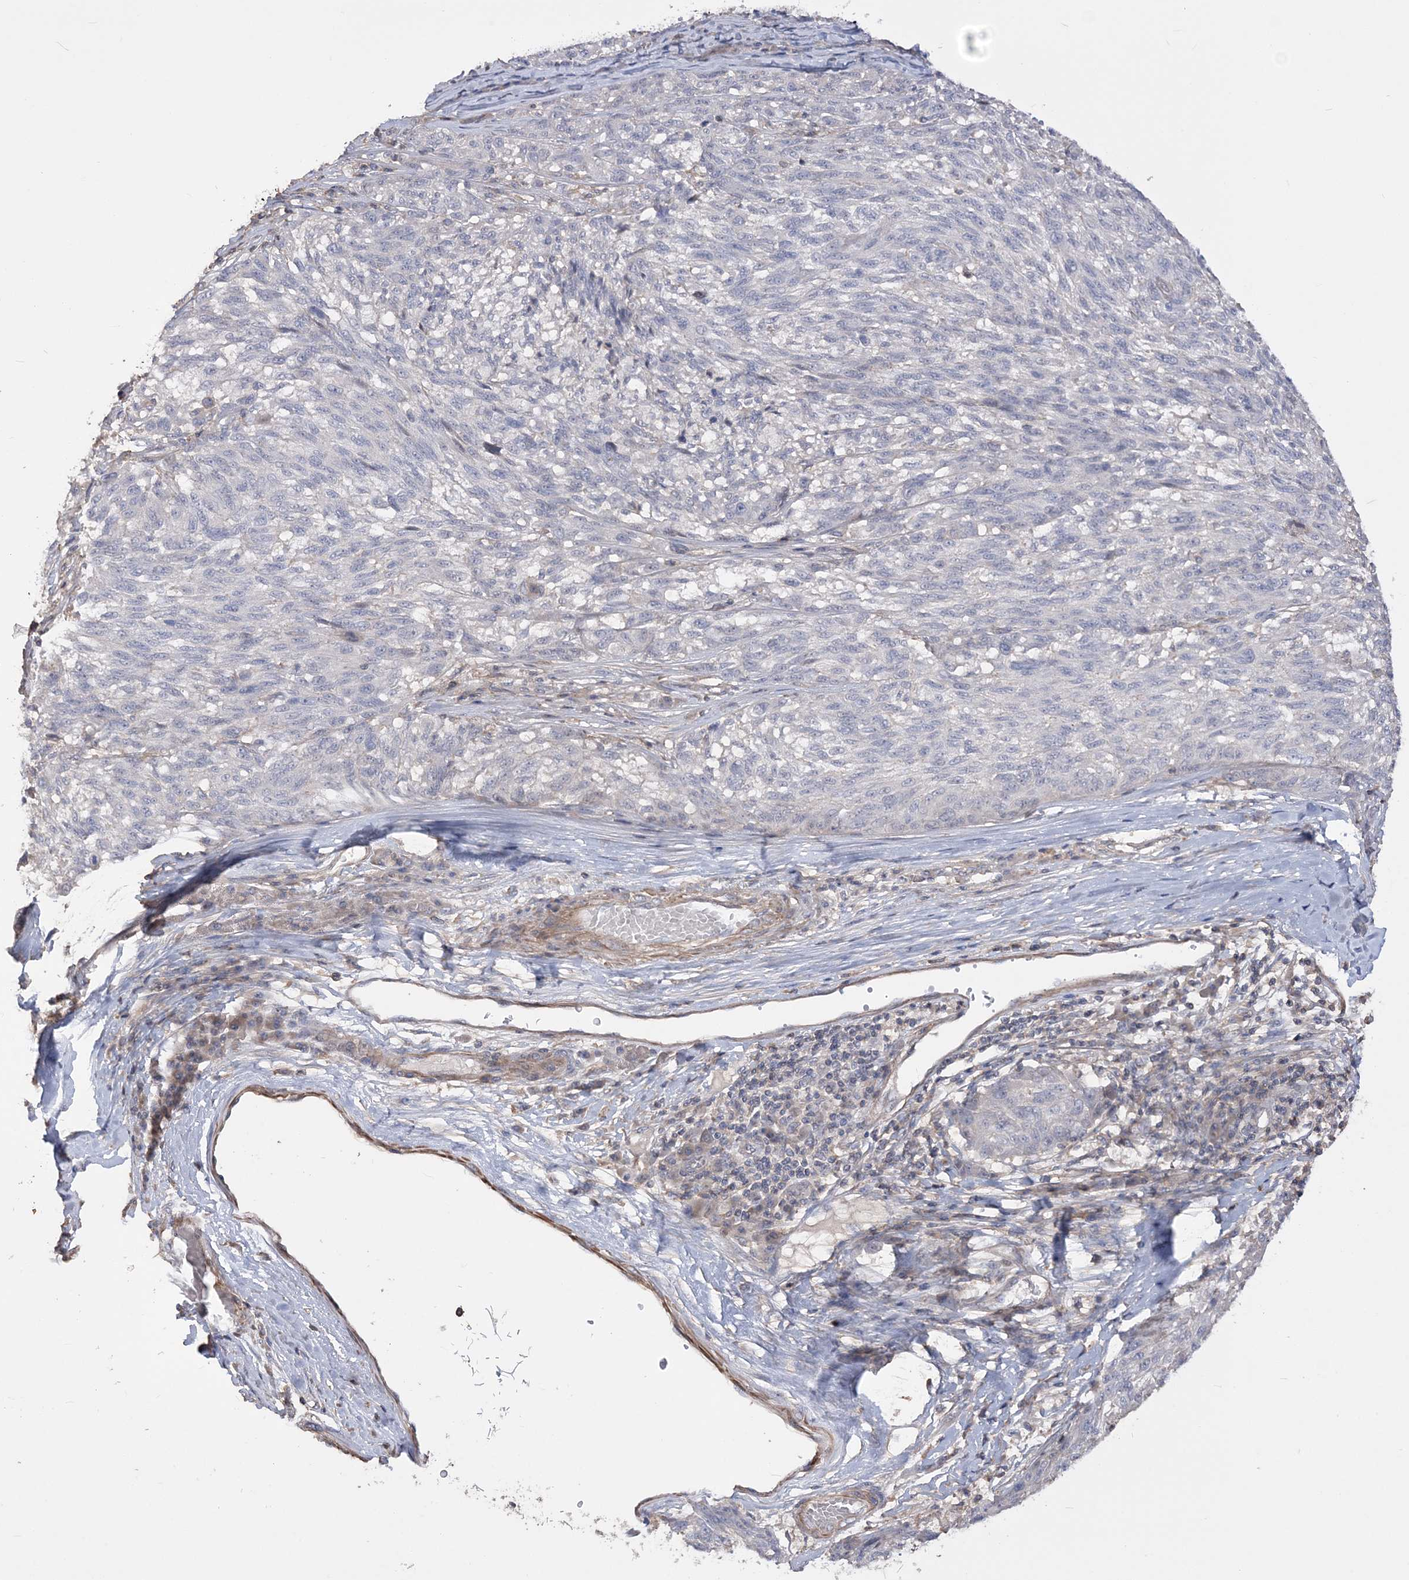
{"staining": {"intensity": "negative", "quantity": "none", "location": "none"}, "tissue": "melanoma", "cell_type": "Tumor cells", "image_type": "cancer", "snomed": [{"axis": "morphology", "description": "Malignant melanoma, NOS"}, {"axis": "topography", "description": "Skin"}], "caption": "Micrograph shows no significant protein expression in tumor cells of melanoma.", "gene": "SLFN14", "patient": {"sex": "male", "age": 53}}